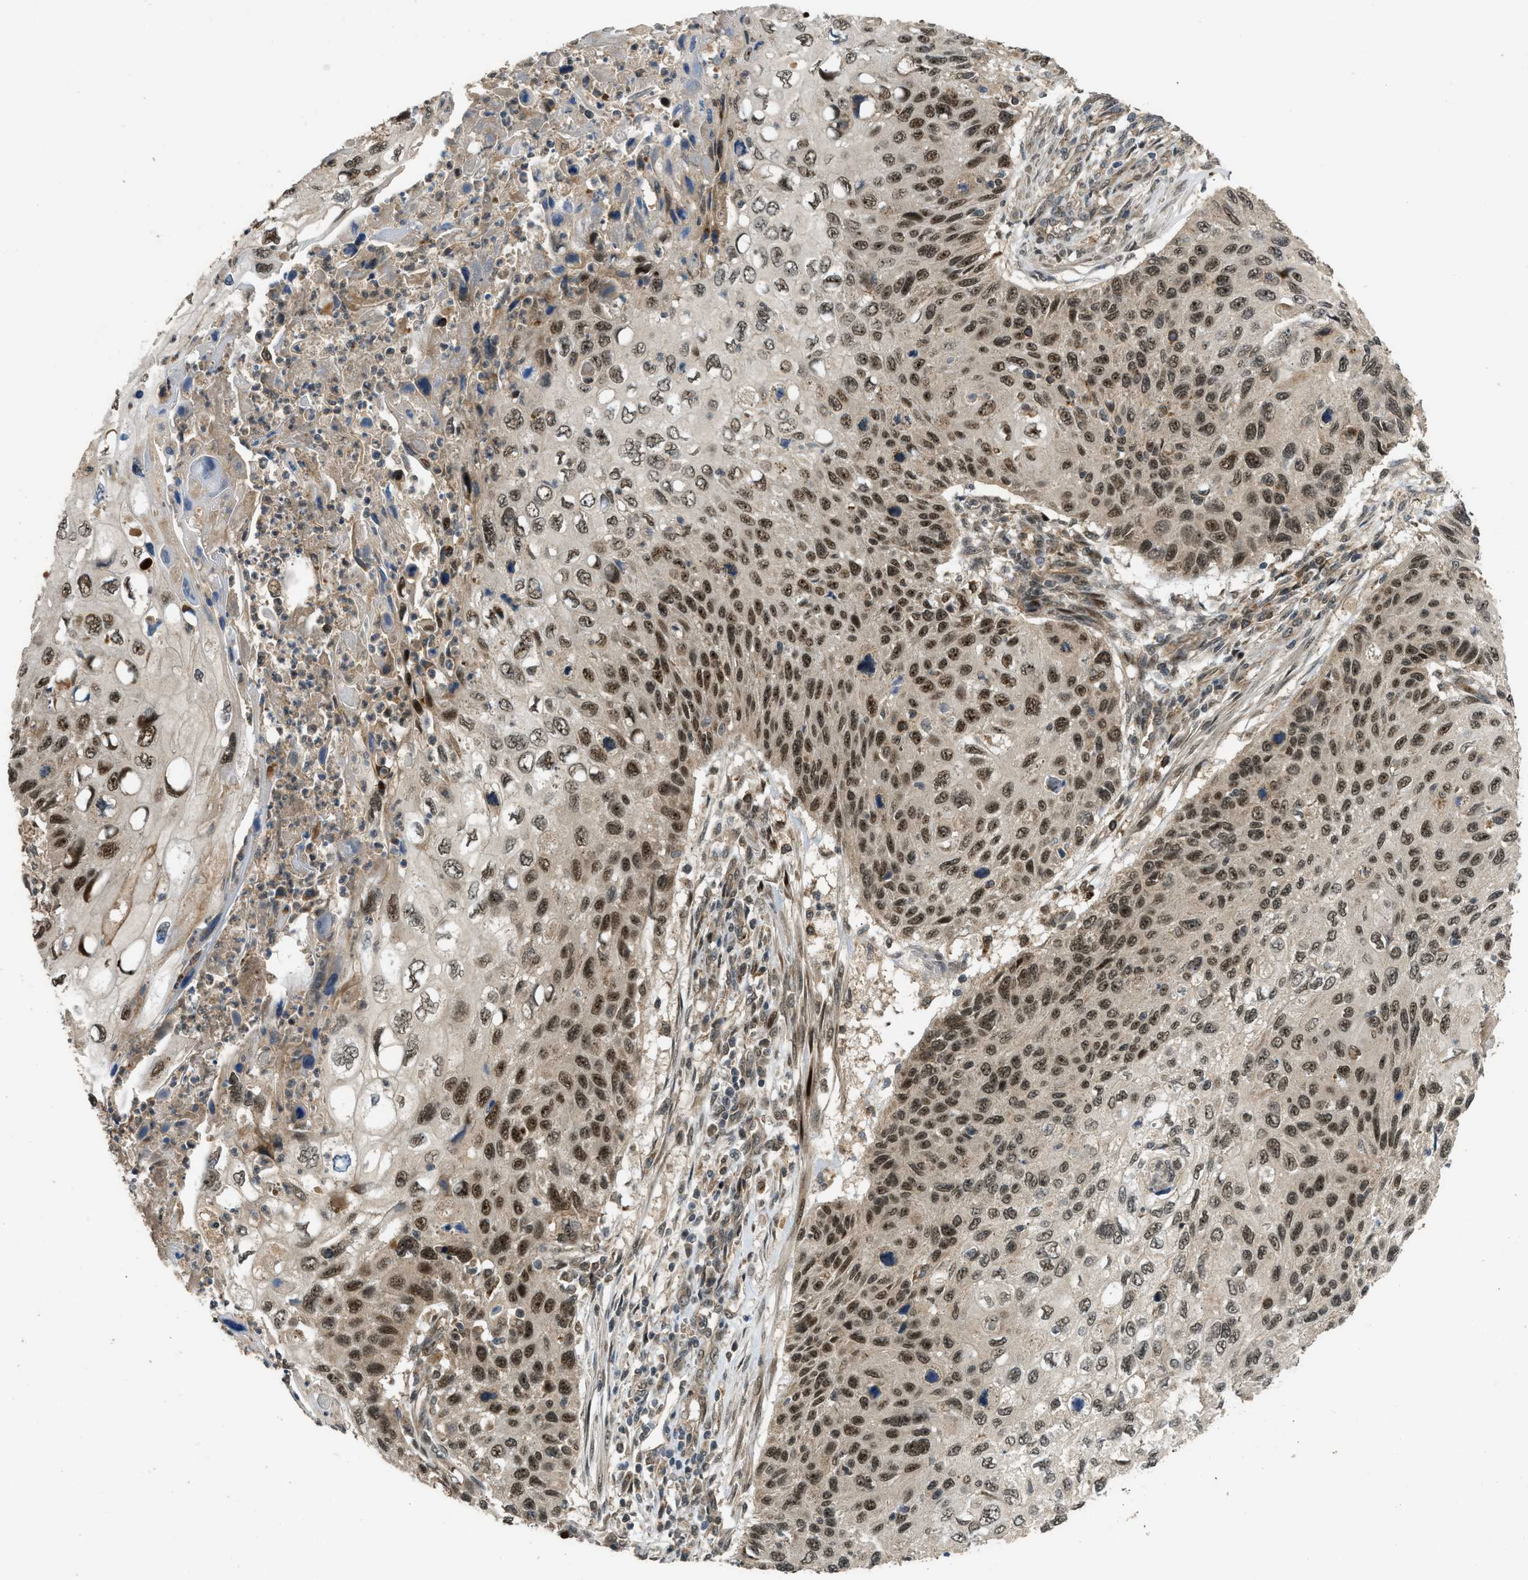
{"staining": {"intensity": "moderate", "quantity": ">75%", "location": "nuclear"}, "tissue": "cervical cancer", "cell_type": "Tumor cells", "image_type": "cancer", "snomed": [{"axis": "morphology", "description": "Squamous cell carcinoma, NOS"}, {"axis": "topography", "description": "Cervix"}], "caption": "Protein positivity by immunohistochemistry (IHC) displays moderate nuclear staining in approximately >75% of tumor cells in cervical squamous cell carcinoma.", "gene": "GET1", "patient": {"sex": "female", "age": 70}}